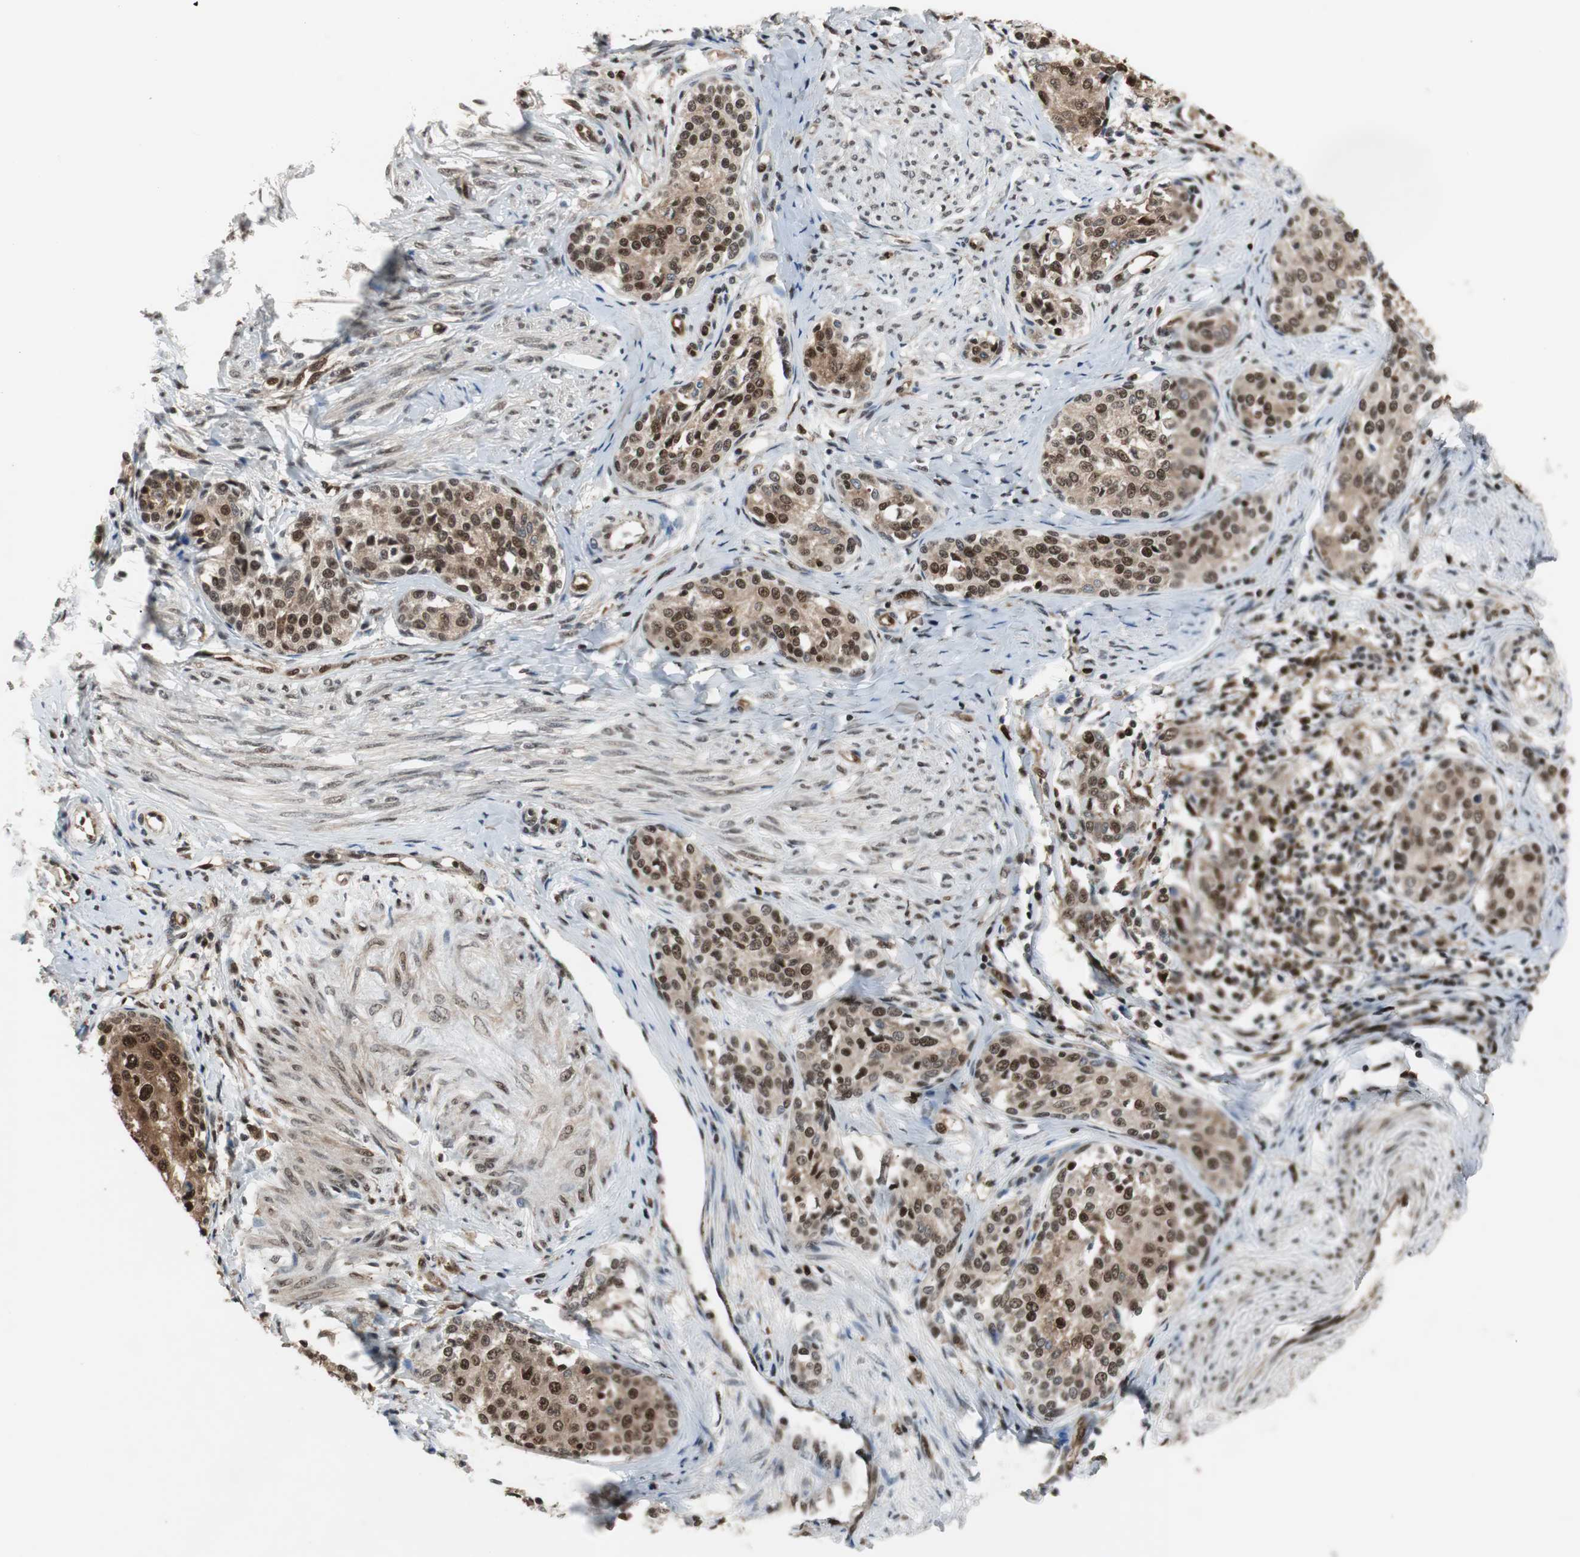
{"staining": {"intensity": "moderate", "quantity": ">75%", "location": "cytoplasmic/membranous,nuclear"}, "tissue": "cervical cancer", "cell_type": "Tumor cells", "image_type": "cancer", "snomed": [{"axis": "morphology", "description": "Squamous cell carcinoma, NOS"}, {"axis": "morphology", "description": "Adenocarcinoma, NOS"}, {"axis": "topography", "description": "Cervix"}], "caption": "Squamous cell carcinoma (cervical) stained for a protein exhibits moderate cytoplasmic/membranous and nuclear positivity in tumor cells.", "gene": "ACLY", "patient": {"sex": "female", "age": 52}}